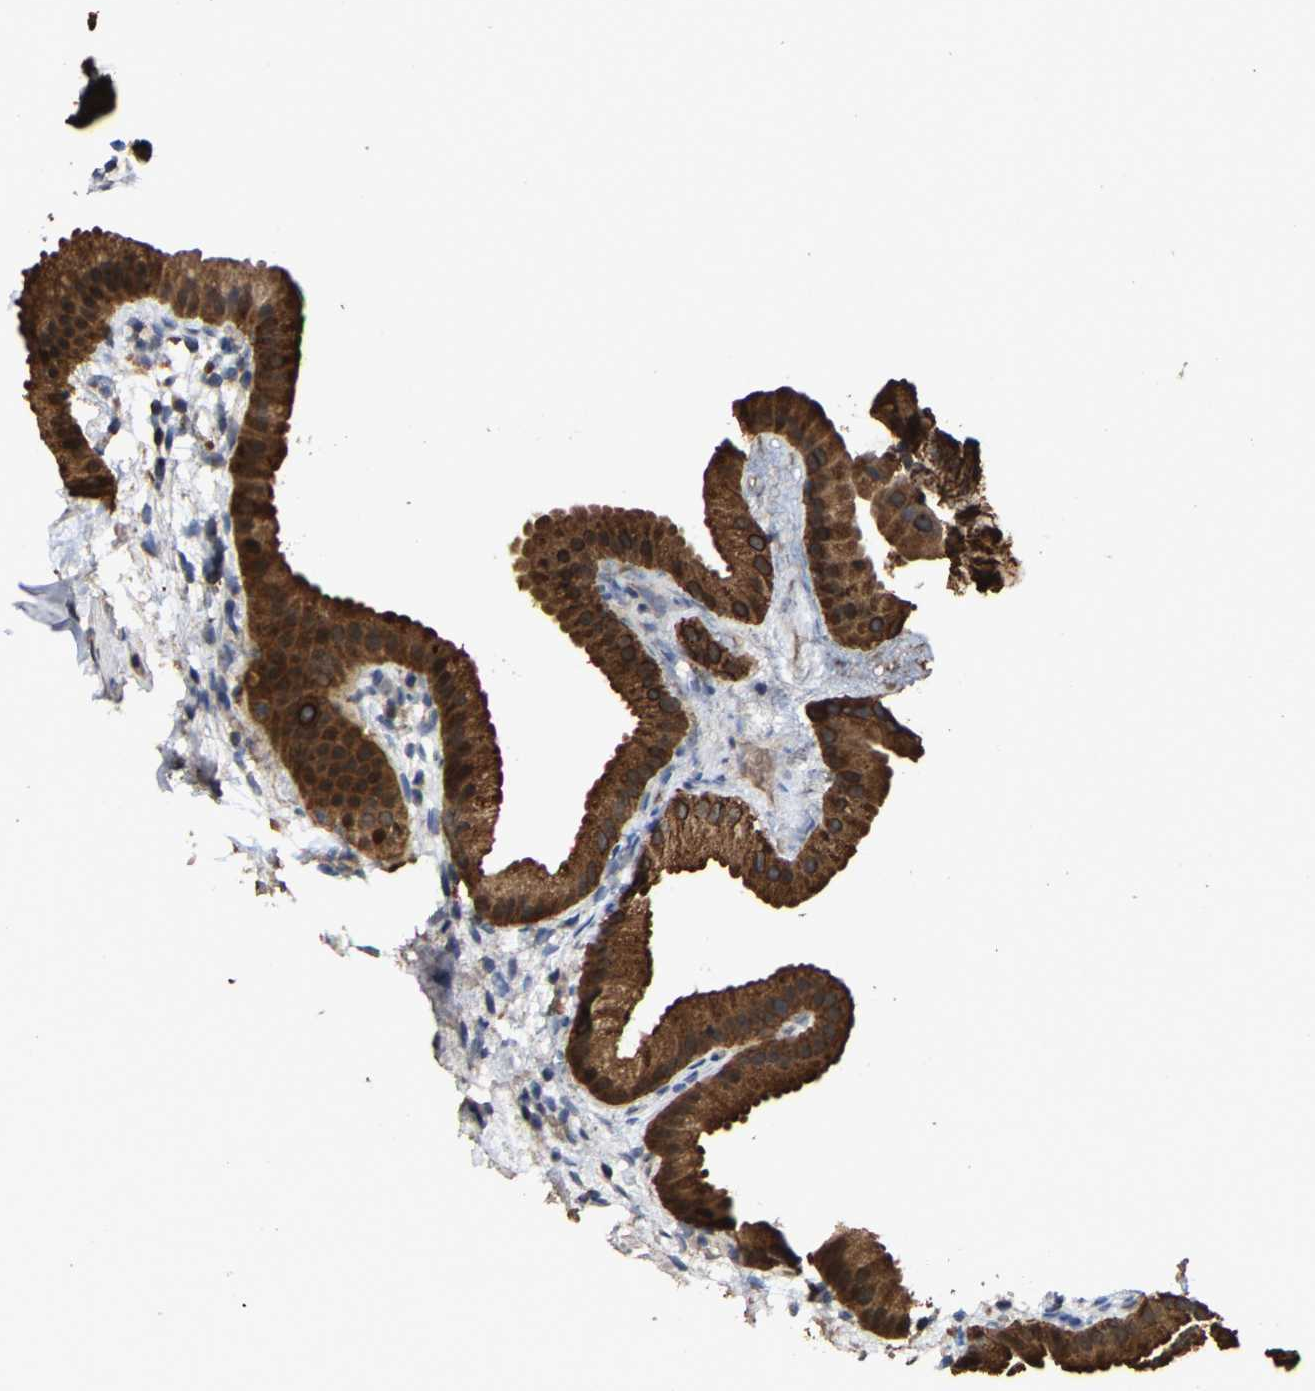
{"staining": {"intensity": "strong", "quantity": ">75%", "location": "cytoplasmic/membranous"}, "tissue": "gallbladder", "cell_type": "Glandular cells", "image_type": "normal", "snomed": [{"axis": "morphology", "description": "Normal tissue, NOS"}, {"axis": "topography", "description": "Gallbladder"}], "caption": "IHC histopathology image of benign gallbladder: human gallbladder stained using immunohistochemistry displays high levels of strong protein expression localized specifically in the cytoplasmic/membranous of glandular cells, appearing as a cytoplasmic/membranous brown color.", "gene": "TDRKH", "patient": {"sex": "female", "age": 64}}